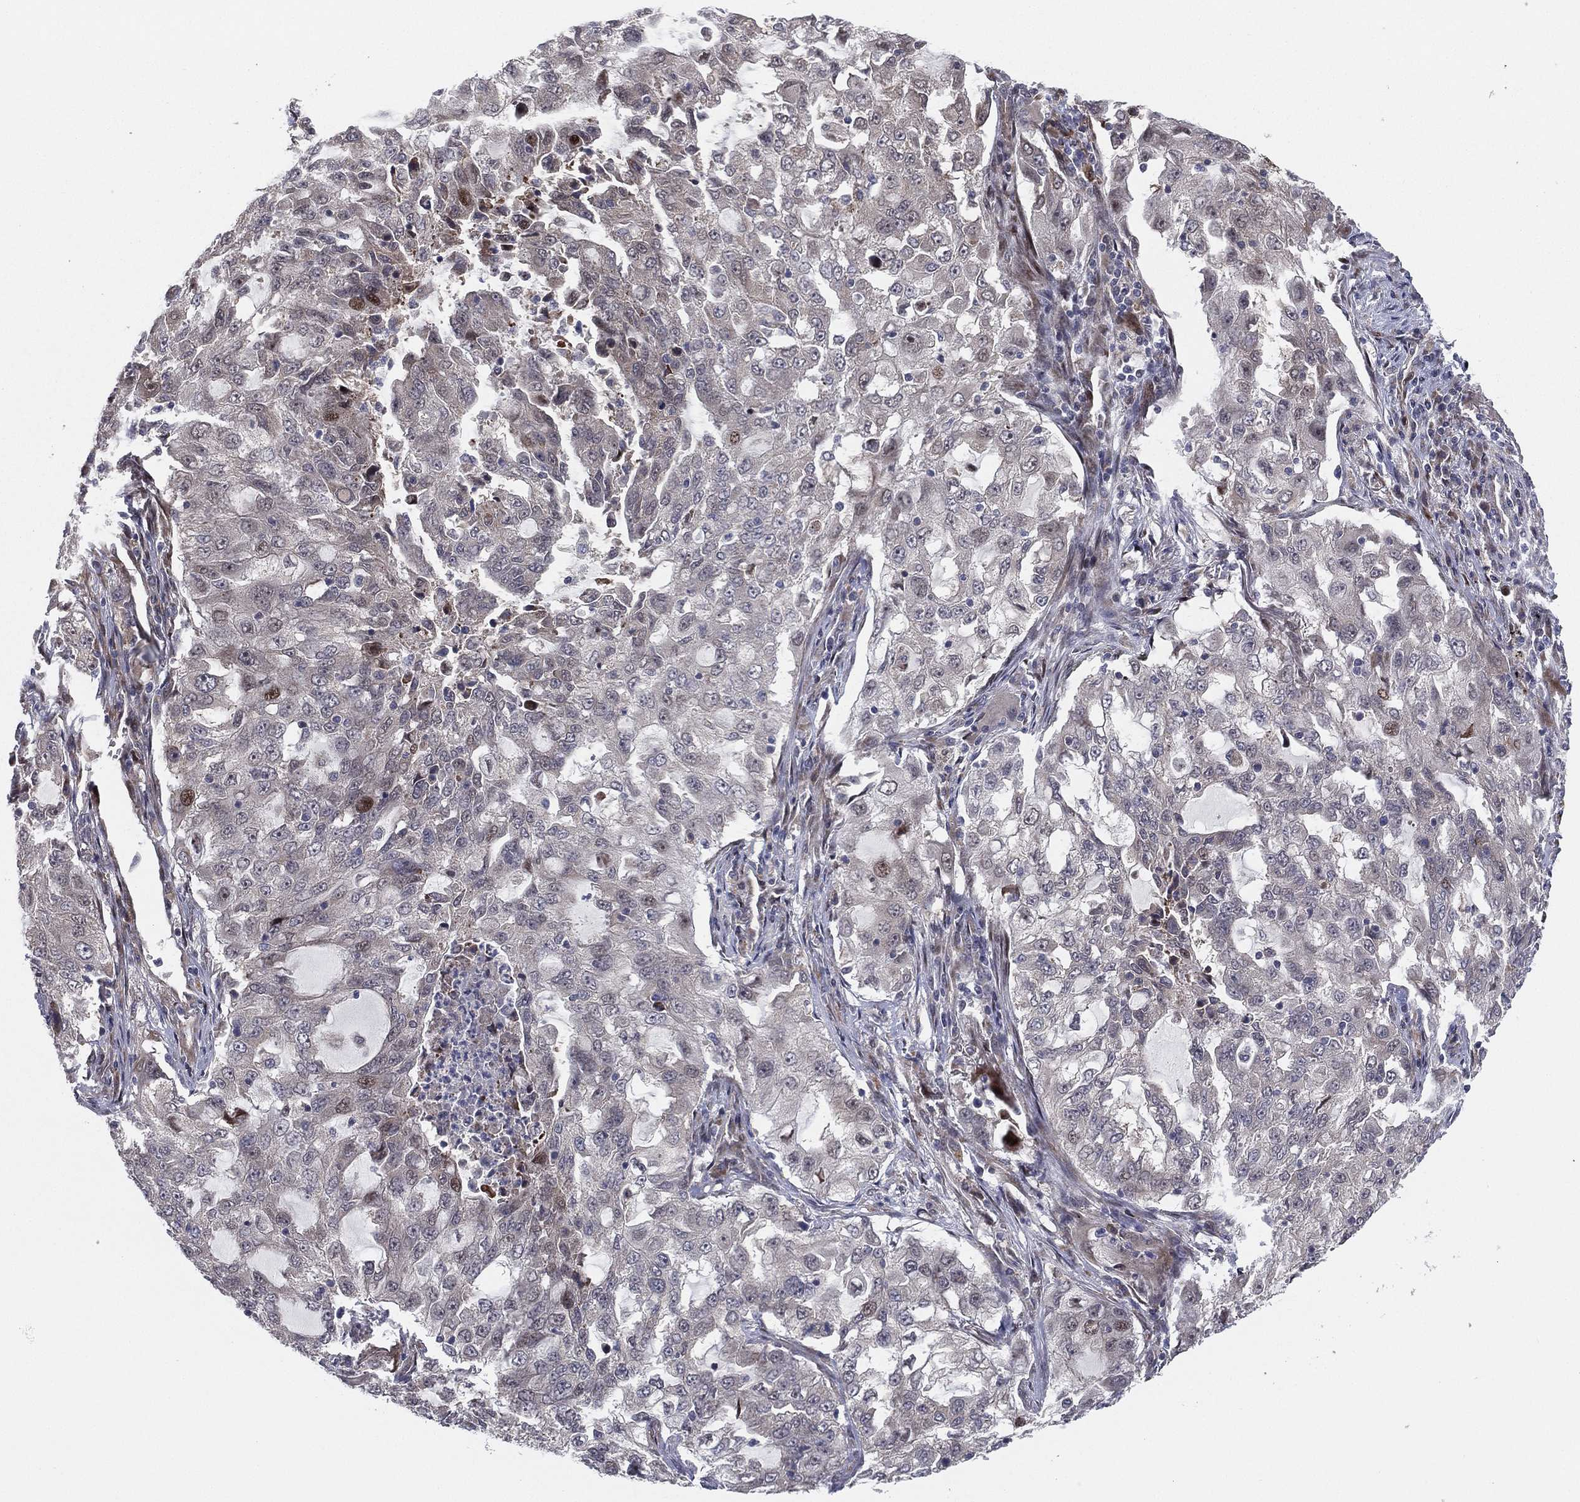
{"staining": {"intensity": "moderate", "quantity": "<25%", "location": "cytoplasmic/membranous"}, "tissue": "lung cancer", "cell_type": "Tumor cells", "image_type": "cancer", "snomed": [{"axis": "morphology", "description": "Adenocarcinoma, NOS"}, {"axis": "topography", "description": "Lung"}], "caption": "An immunohistochemistry (IHC) histopathology image of neoplastic tissue is shown. Protein staining in brown shows moderate cytoplasmic/membranous positivity in adenocarcinoma (lung) within tumor cells.", "gene": "UTP14A", "patient": {"sex": "female", "age": 61}}